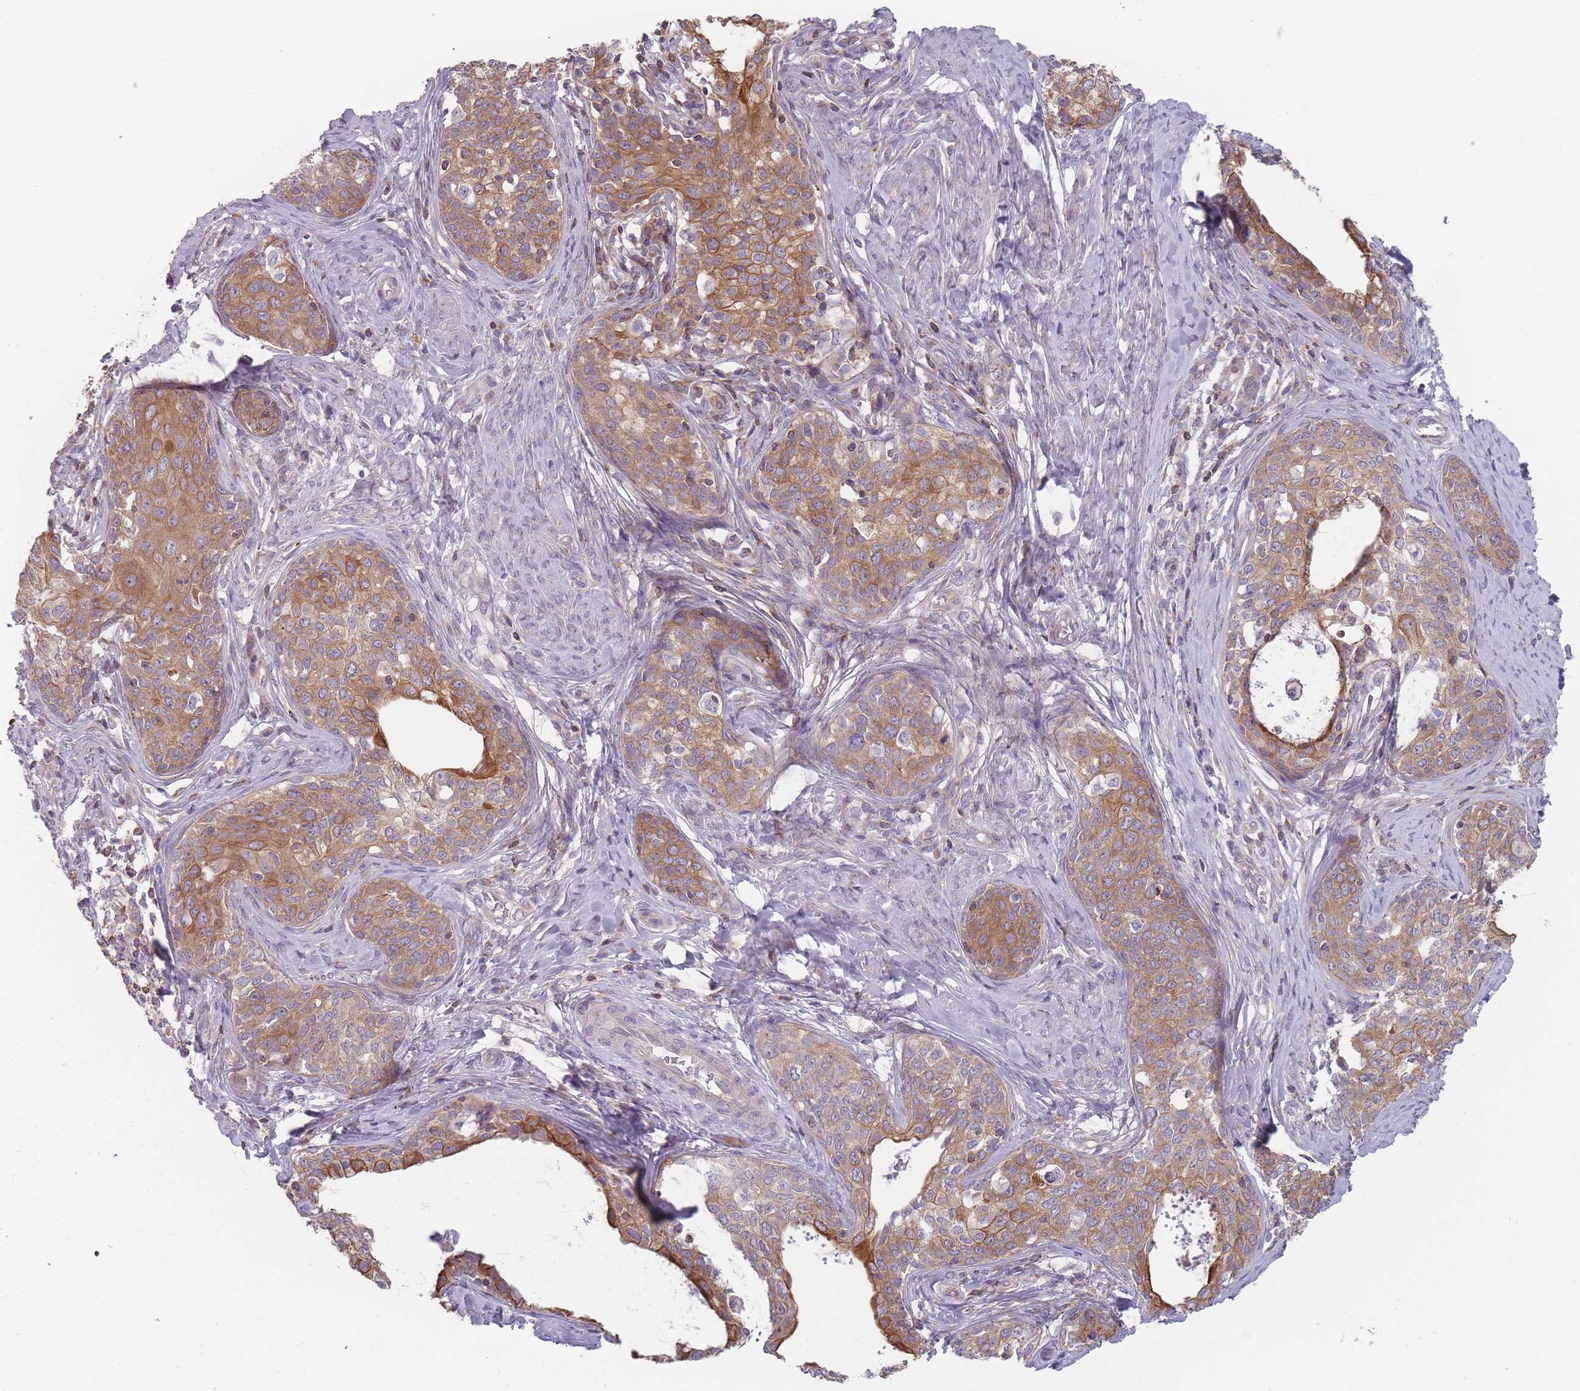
{"staining": {"intensity": "moderate", "quantity": ">75%", "location": "cytoplasmic/membranous"}, "tissue": "cervical cancer", "cell_type": "Tumor cells", "image_type": "cancer", "snomed": [{"axis": "morphology", "description": "Squamous cell carcinoma, NOS"}, {"axis": "morphology", "description": "Adenocarcinoma, NOS"}, {"axis": "topography", "description": "Cervix"}], "caption": "Immunohistochemical staining of human squamous cell carcinoma (cervical) demonstrates moderate cytoplasmic/membranous protein staining in about >75% of tumor cells.", "gene": "HSBP1L1", "patient": {"sex": "female", "age": 52}}